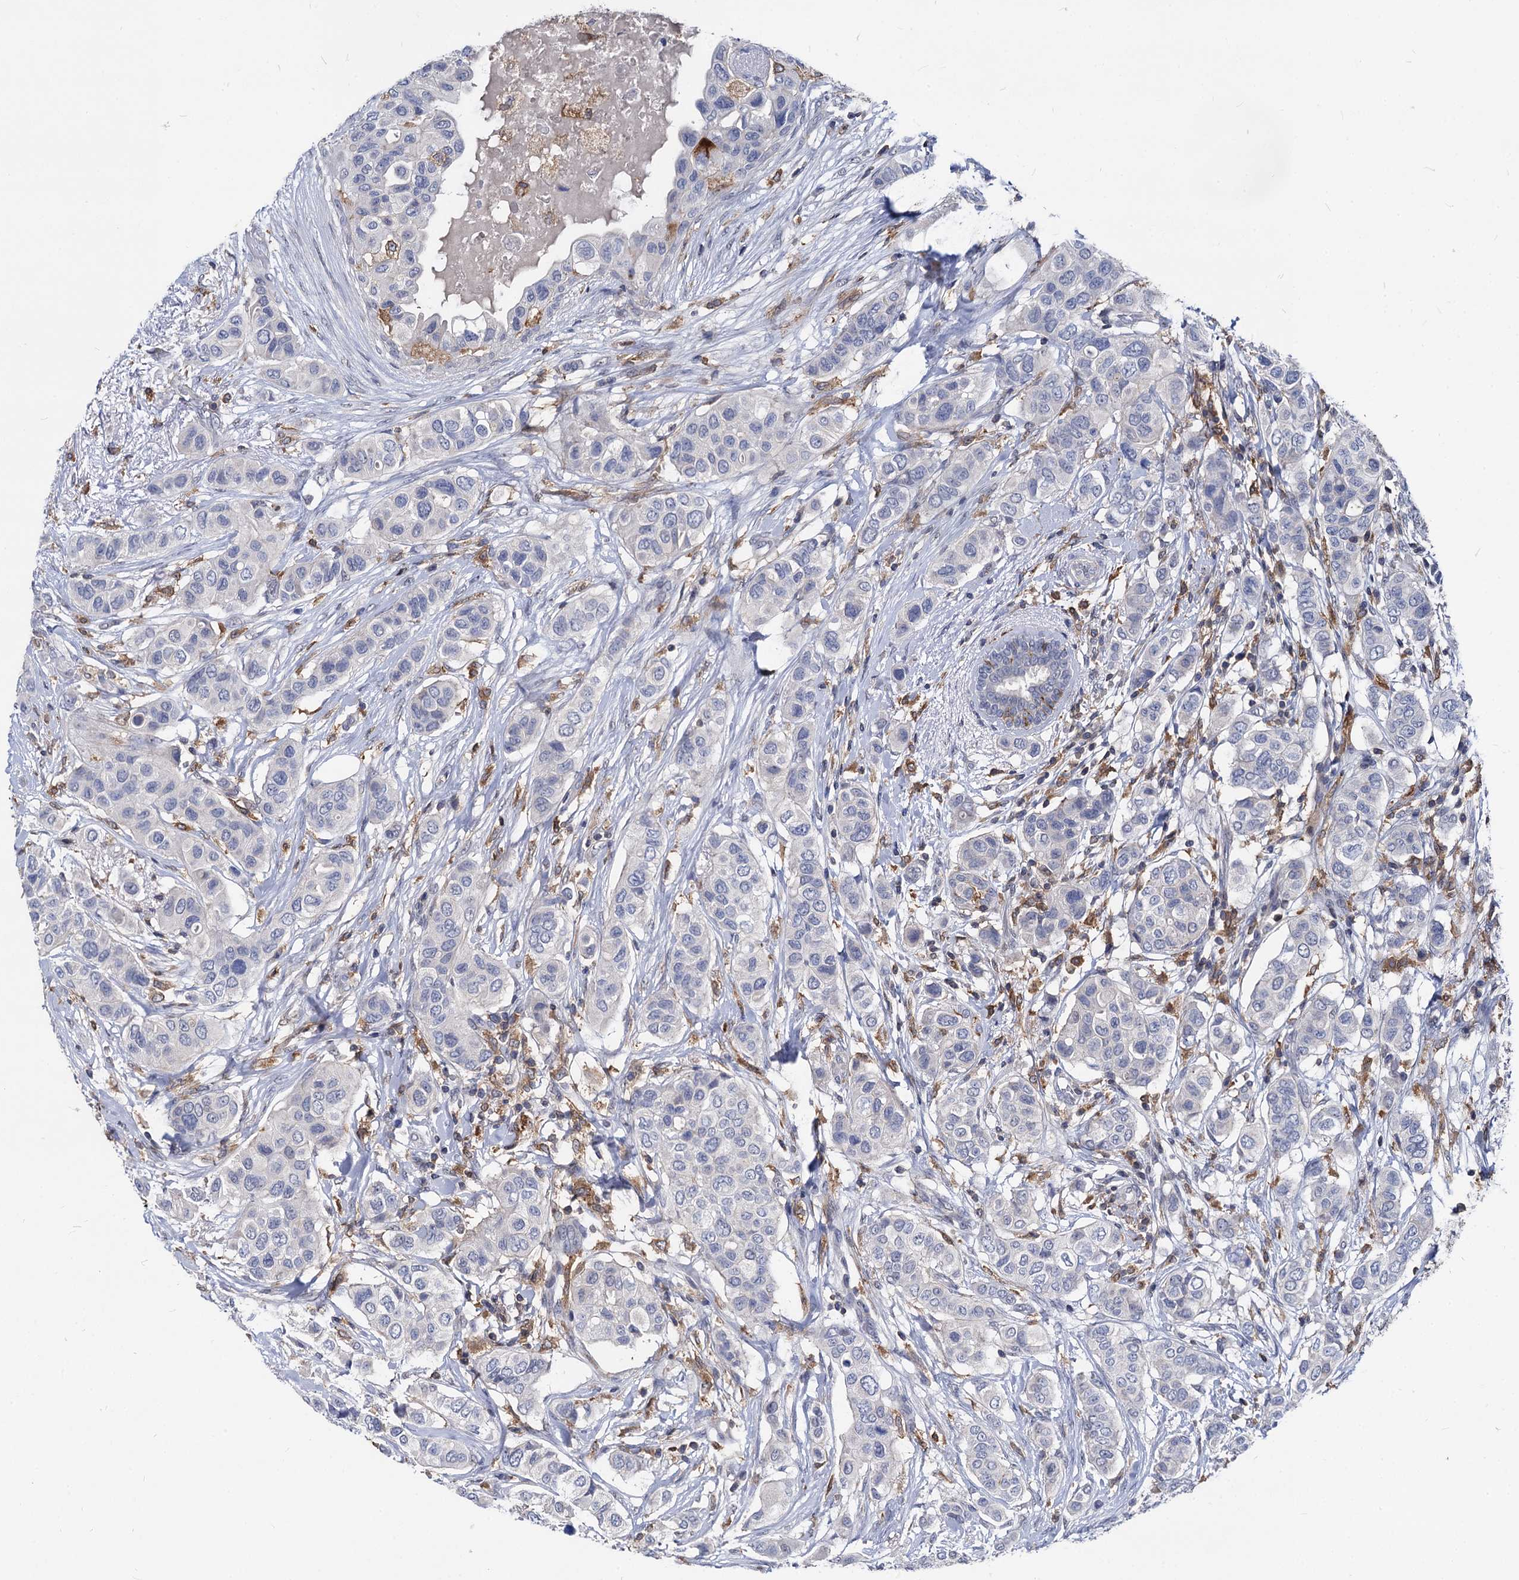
{"staining": {"intensity": "negative", "quantity": "none", "location": "none"}, "tissue": "breast cancer", "cell_type": "Tumor cells", "image_type": "cancer", "snomed": [{"axis": "morphology", "description": "Lobular carcinoma"}, {"axis": "topography", "description": "Breast"}], "caption": "The IHC histopathology image has no significant staining in tumor cells of breast cancer tissue.", "gene": "RHOG", "patient": {"sex": "female", "age": 51}}